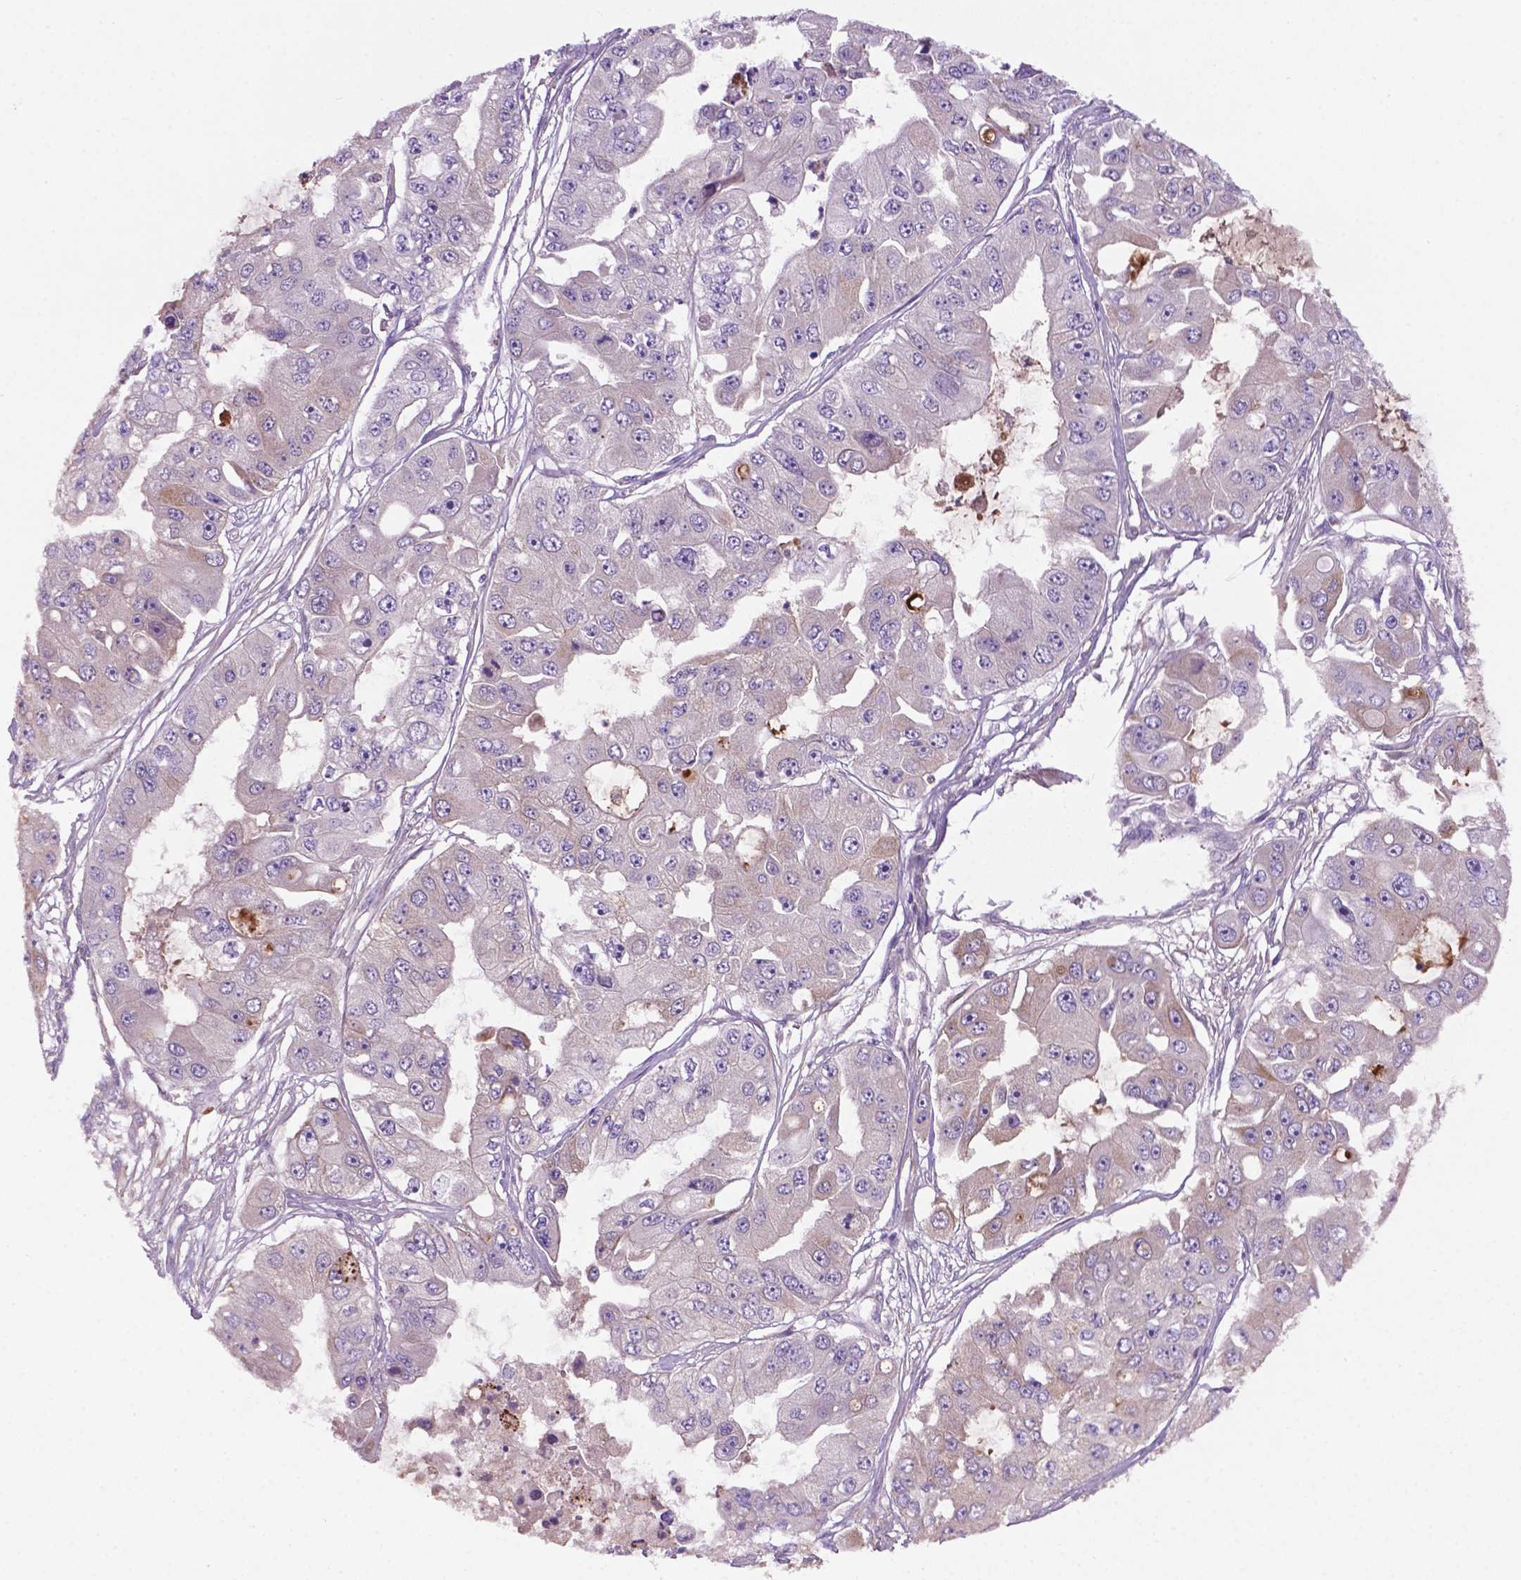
{"staining": {"intensity": "negative", "quantity": "none", "location": "none"}, "tissue": "ovarian cancer", "cell_type": "Tumor cells", "image_type": "cancer", "snomed": [{"axis": "morphology", "description": "Cystadenocarcinoma, serous, NOS"}, {"axis": "topography", "description": "Ovary"}], "caption": "A histopathology image of ovarian cancer (serous cystadenocarcinoma) stained for a protein shows no brown staining in tumor cells.", "gene": "BMP4", "patient": {"sex": "female", "age": 56}}